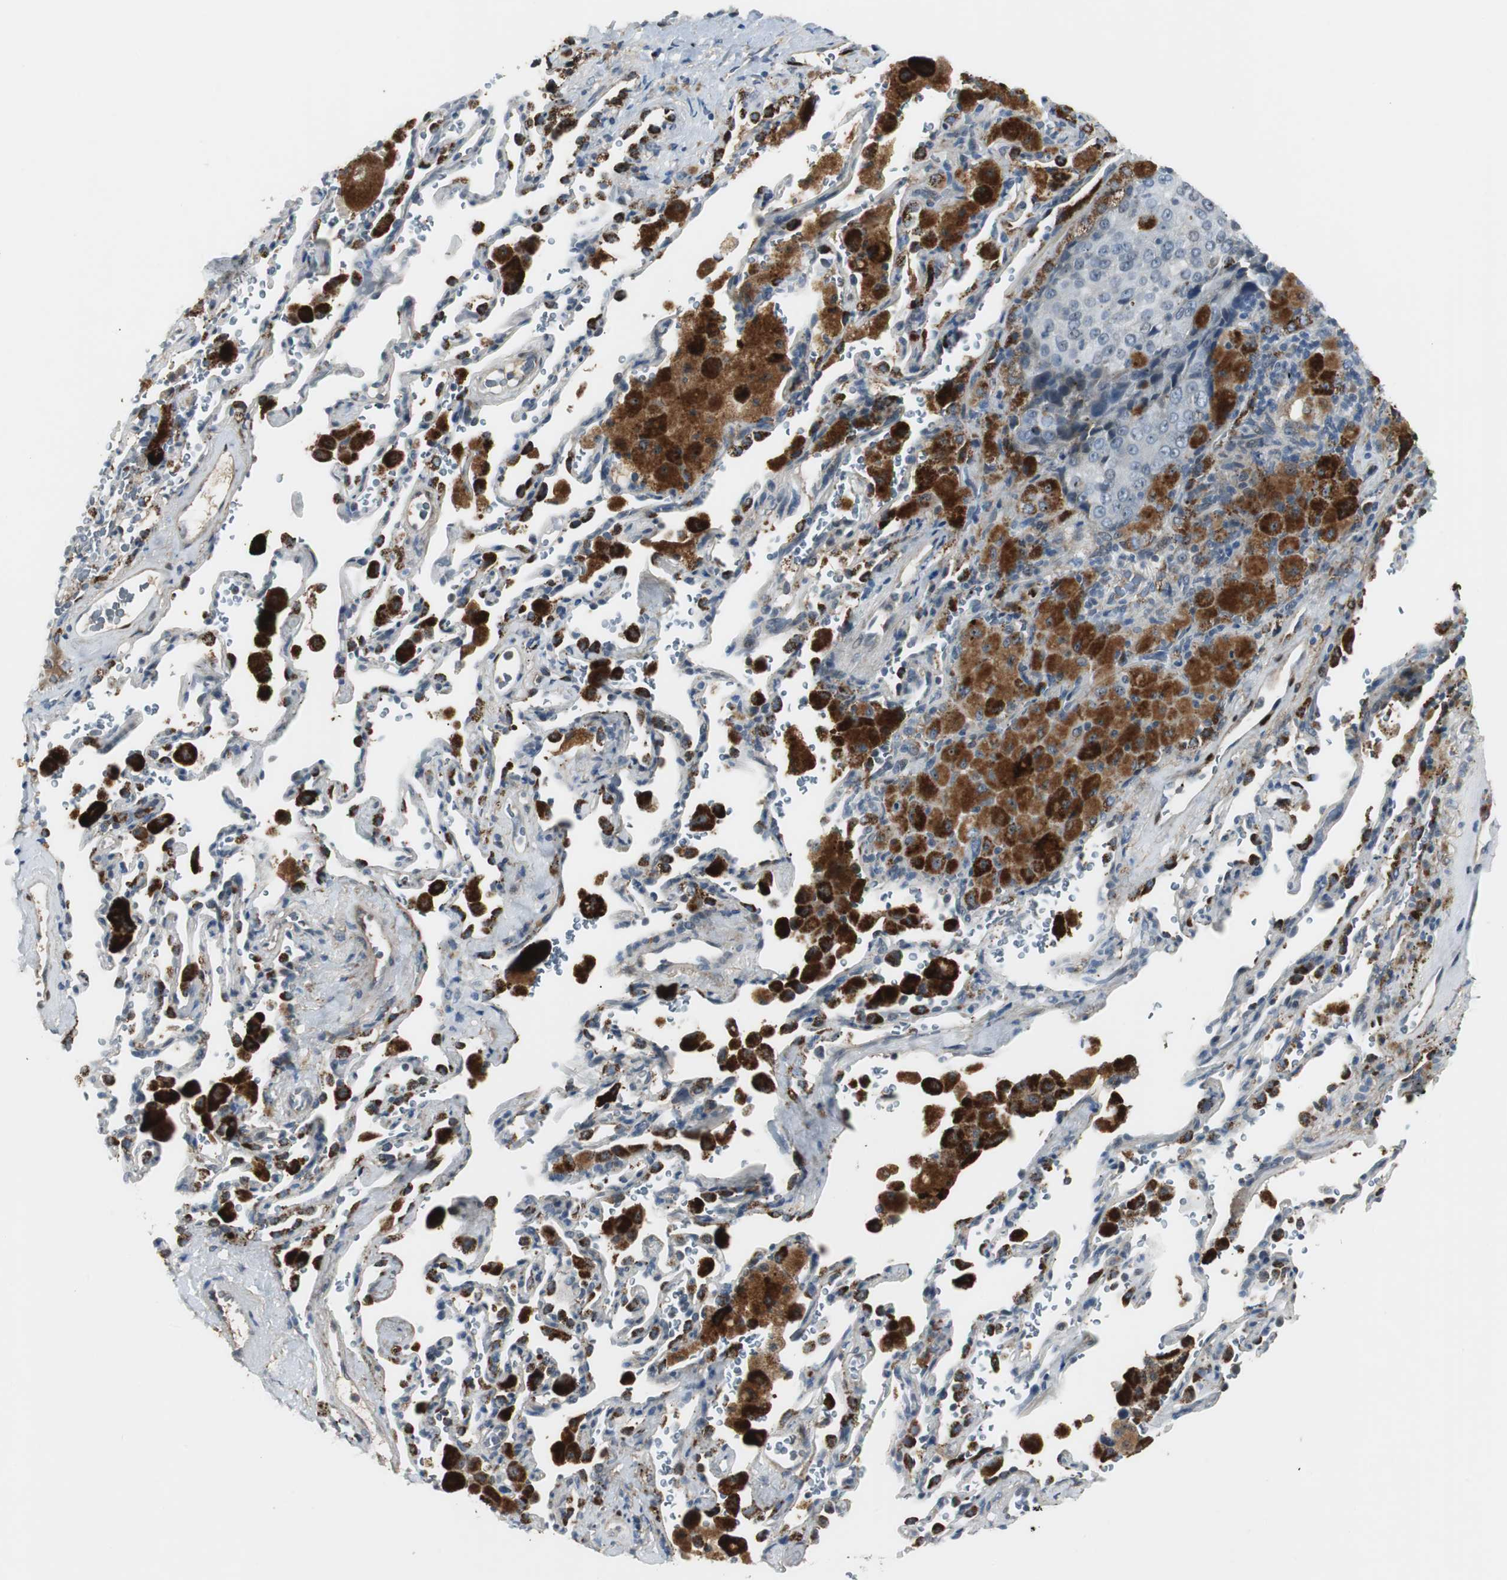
{"staining": {"intensity": "negative", "quantity": "none", "location": "none"}, "tissue": "lung cancer", "cell_type": "Tumor cells", "image_type": "cancer", "snomed": [{"axis": "morphology", "description": "Squamous cell carcinoma, NOS"}, {"axis": "topography", "description": "Lung"}], "caption": "A high-resolution photomicrograph shows IHC staining of lung cancer, which demonstrates no significant staining in tumor cells.", "gene": "FHL2", "patient": {"sex": "male", "age": 54}}